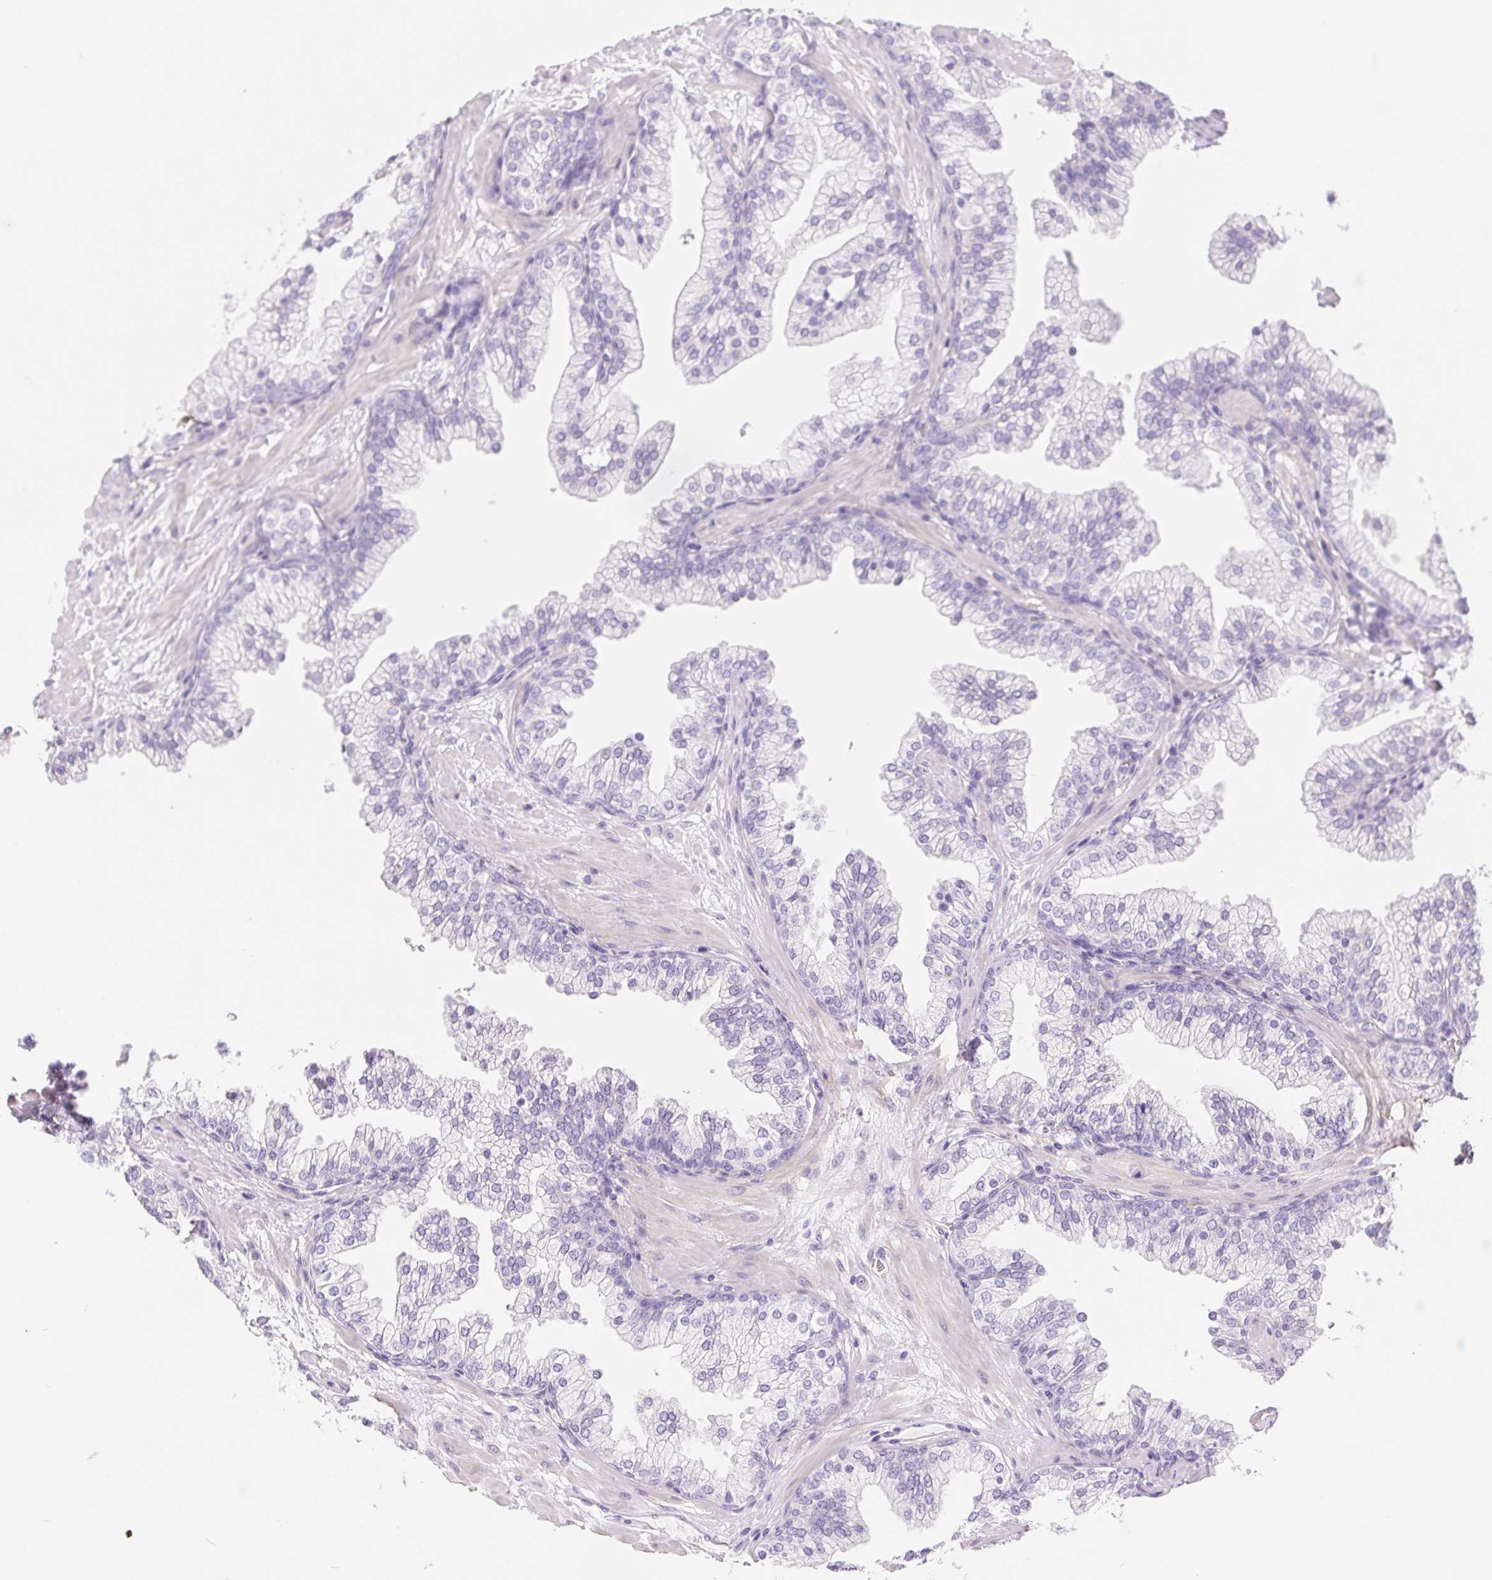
{"staining": {"intensity": "negative", "quantity": "none", "location": "none"}, "tissue": "prostate", "cell_type": "Glandular cells", "image_type": "normal", "snomed": [{"axis": "morphology", "description": "Normal tissue, NOS"}, {"axis": "topography", "description": "Prostate"}, {"axis": "topography", "description": "Peripheral nerve tissue"}], "caption": "Human prostate stained for a protein using IHC reveals no staining in glandular cells.", "gene": "PNLIP", "patient": {"sex": "male", "age": 61}}